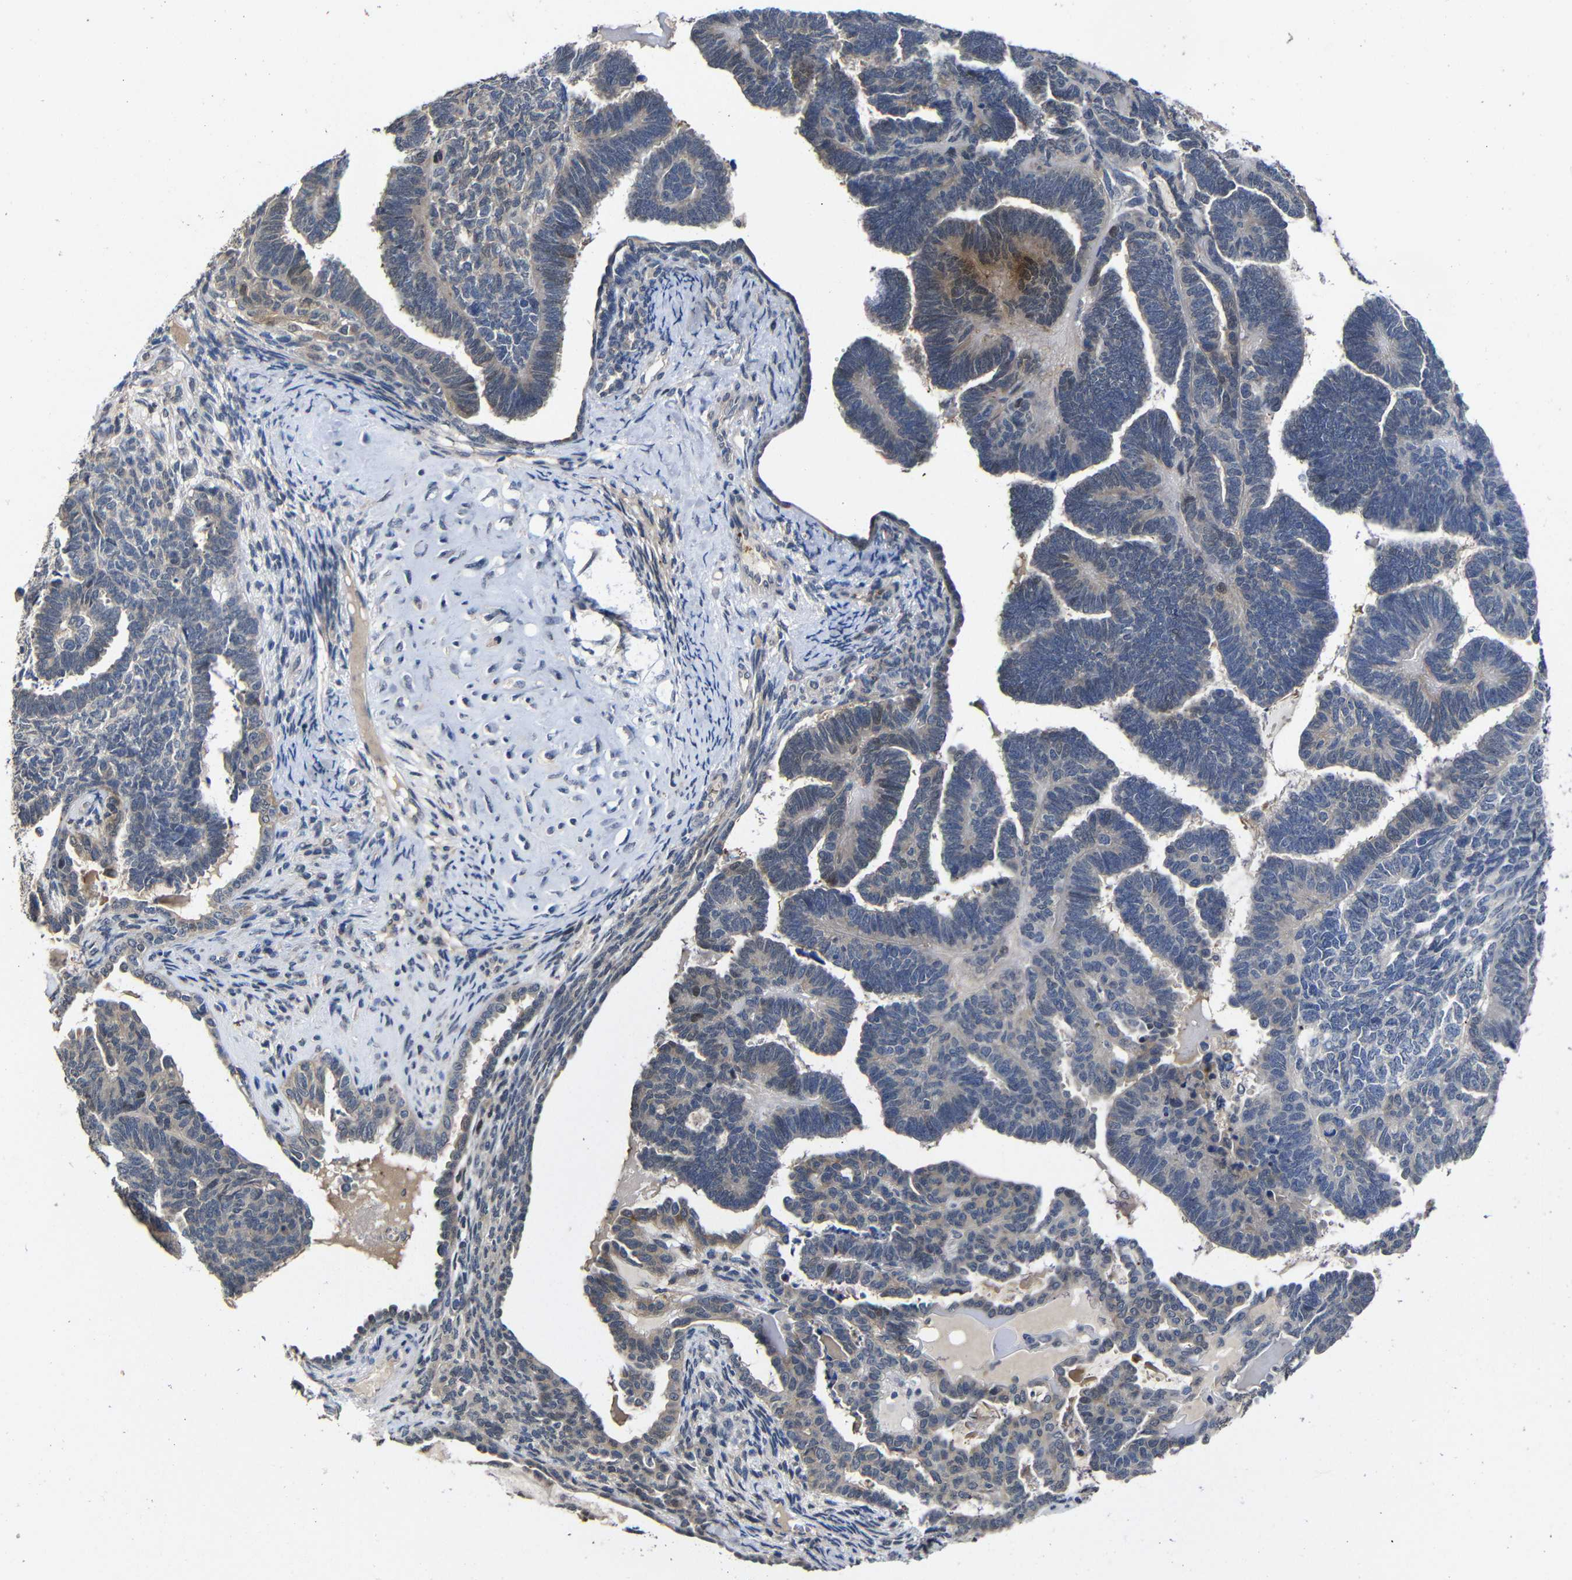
{"staining": {"intensity": "weak", "quantity": "<25%", "location": "cytoplasmic/membranous"}, "tissue": "endometrial cancer", "cell_type": "Tumor cells", "image_type": "cancer", "snomed": [{"axis": "morphology", "description": "Neoplasm, malignant, NOS"}, {"axis": "topography", "description": "Endometrium"}], "caption": "Tumor cells show no significant protein expression in endometrial cancer (malignant neoplasm). The staining was performed using DAB to visualize the protein expression in brown, while the nuclei were stained in blue with hematoxylin (Magnification: 20x).", "gene": "ATG12", "patient": {"sex": "female", "age": 74}}